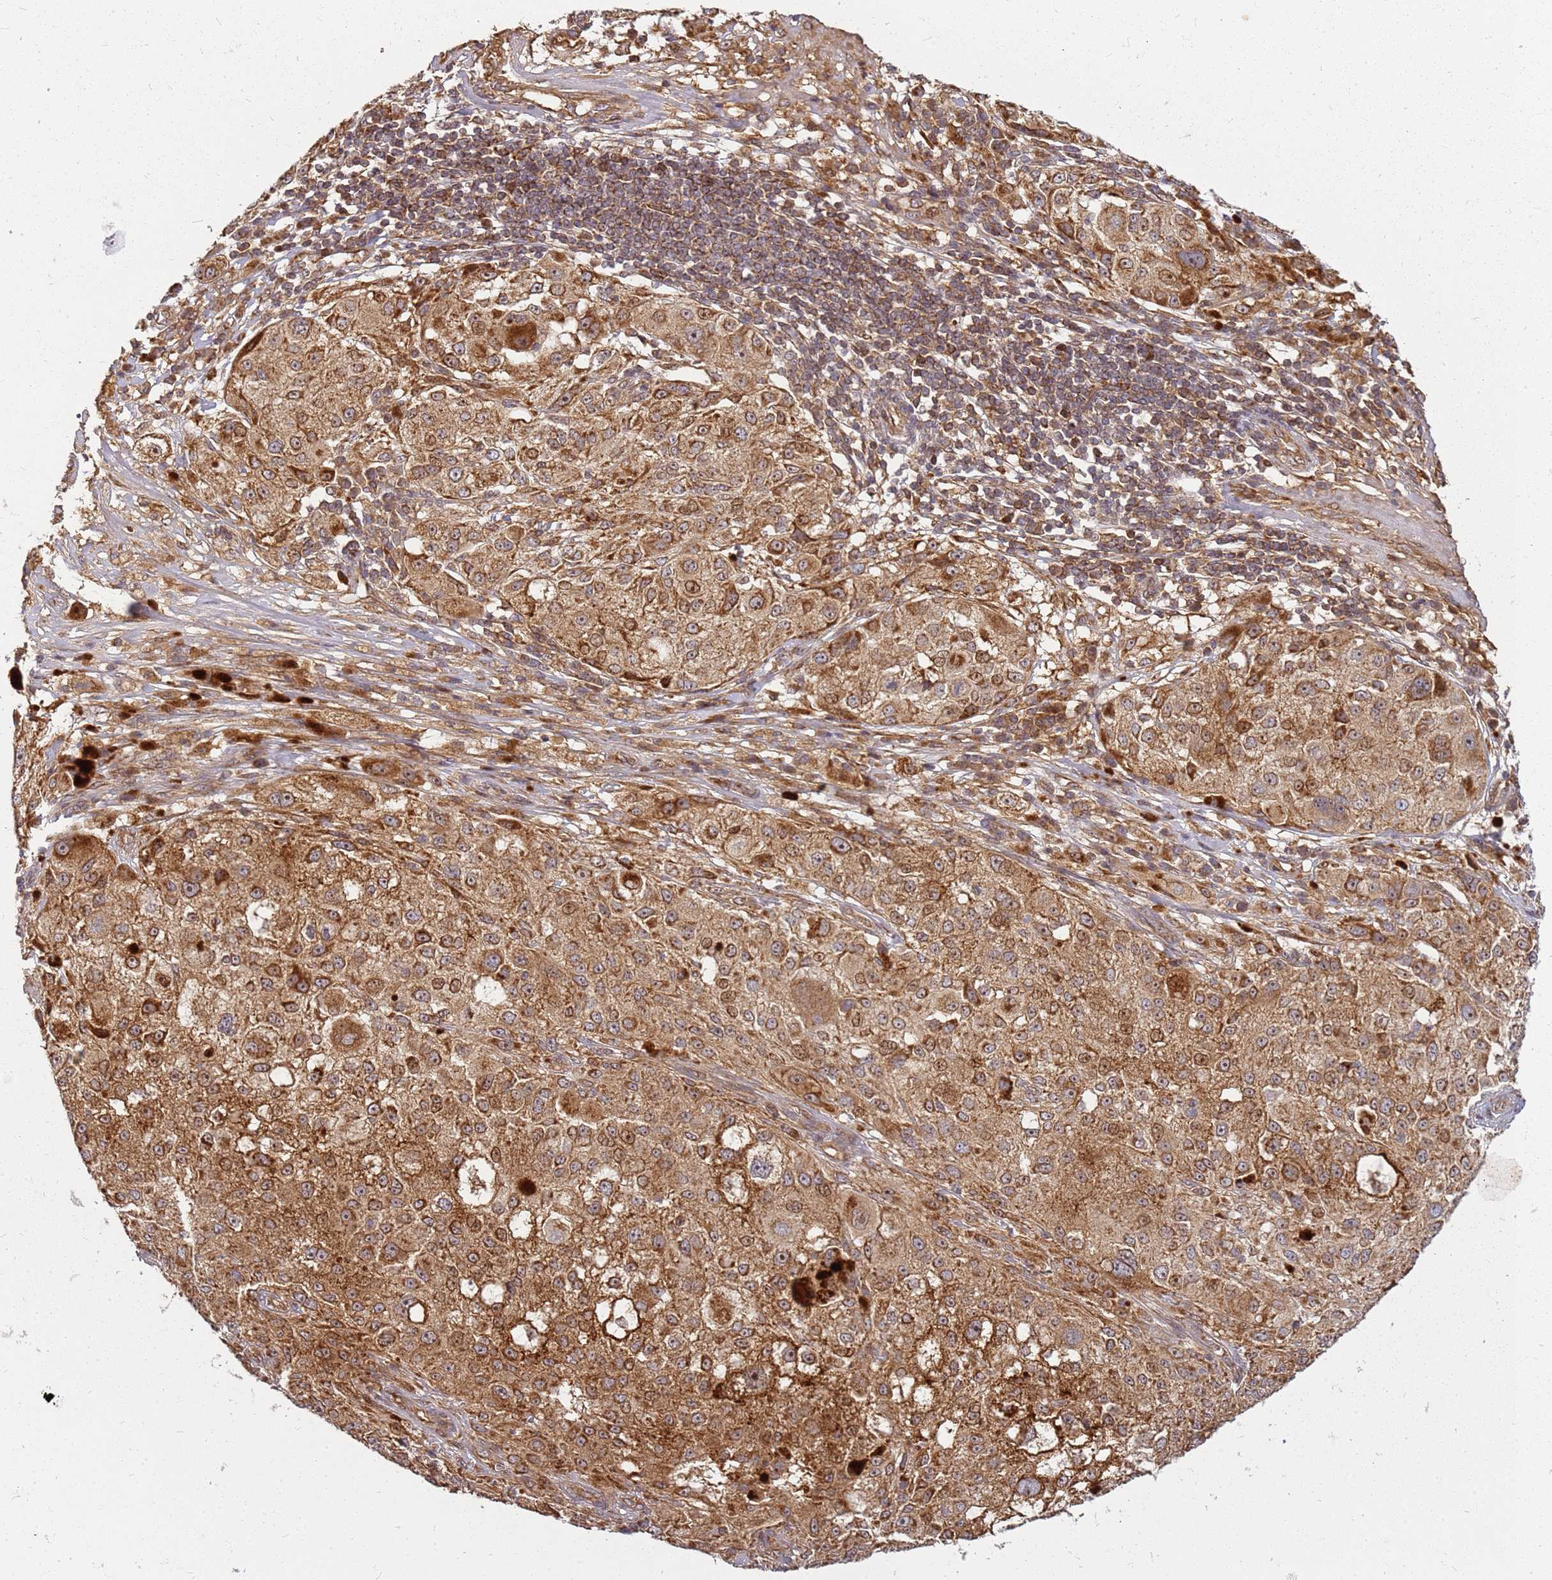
{"staining": {"intensity": "strong", "quantity": ">75%", "location": "cytoplasmic/membranous"}, "tissue": "melanoma", "cell_type": "Tumor cells", "image_type": "cancer", "snomed": [{"axis": "morphology", "description": "Necrosis, NOS"}, {"axis": "morphology", "description": "Malignant melanoma, NOS"}, {"axis": "topography", "description": "Skin"}], "caption": "The immunohistochemical stain labels strong cytoplasmic/membranous positivity in tumor cells of malignant melanoma tissue.", "gene": "CCDC159", "patient": {"sex": "female", "age": 87}}